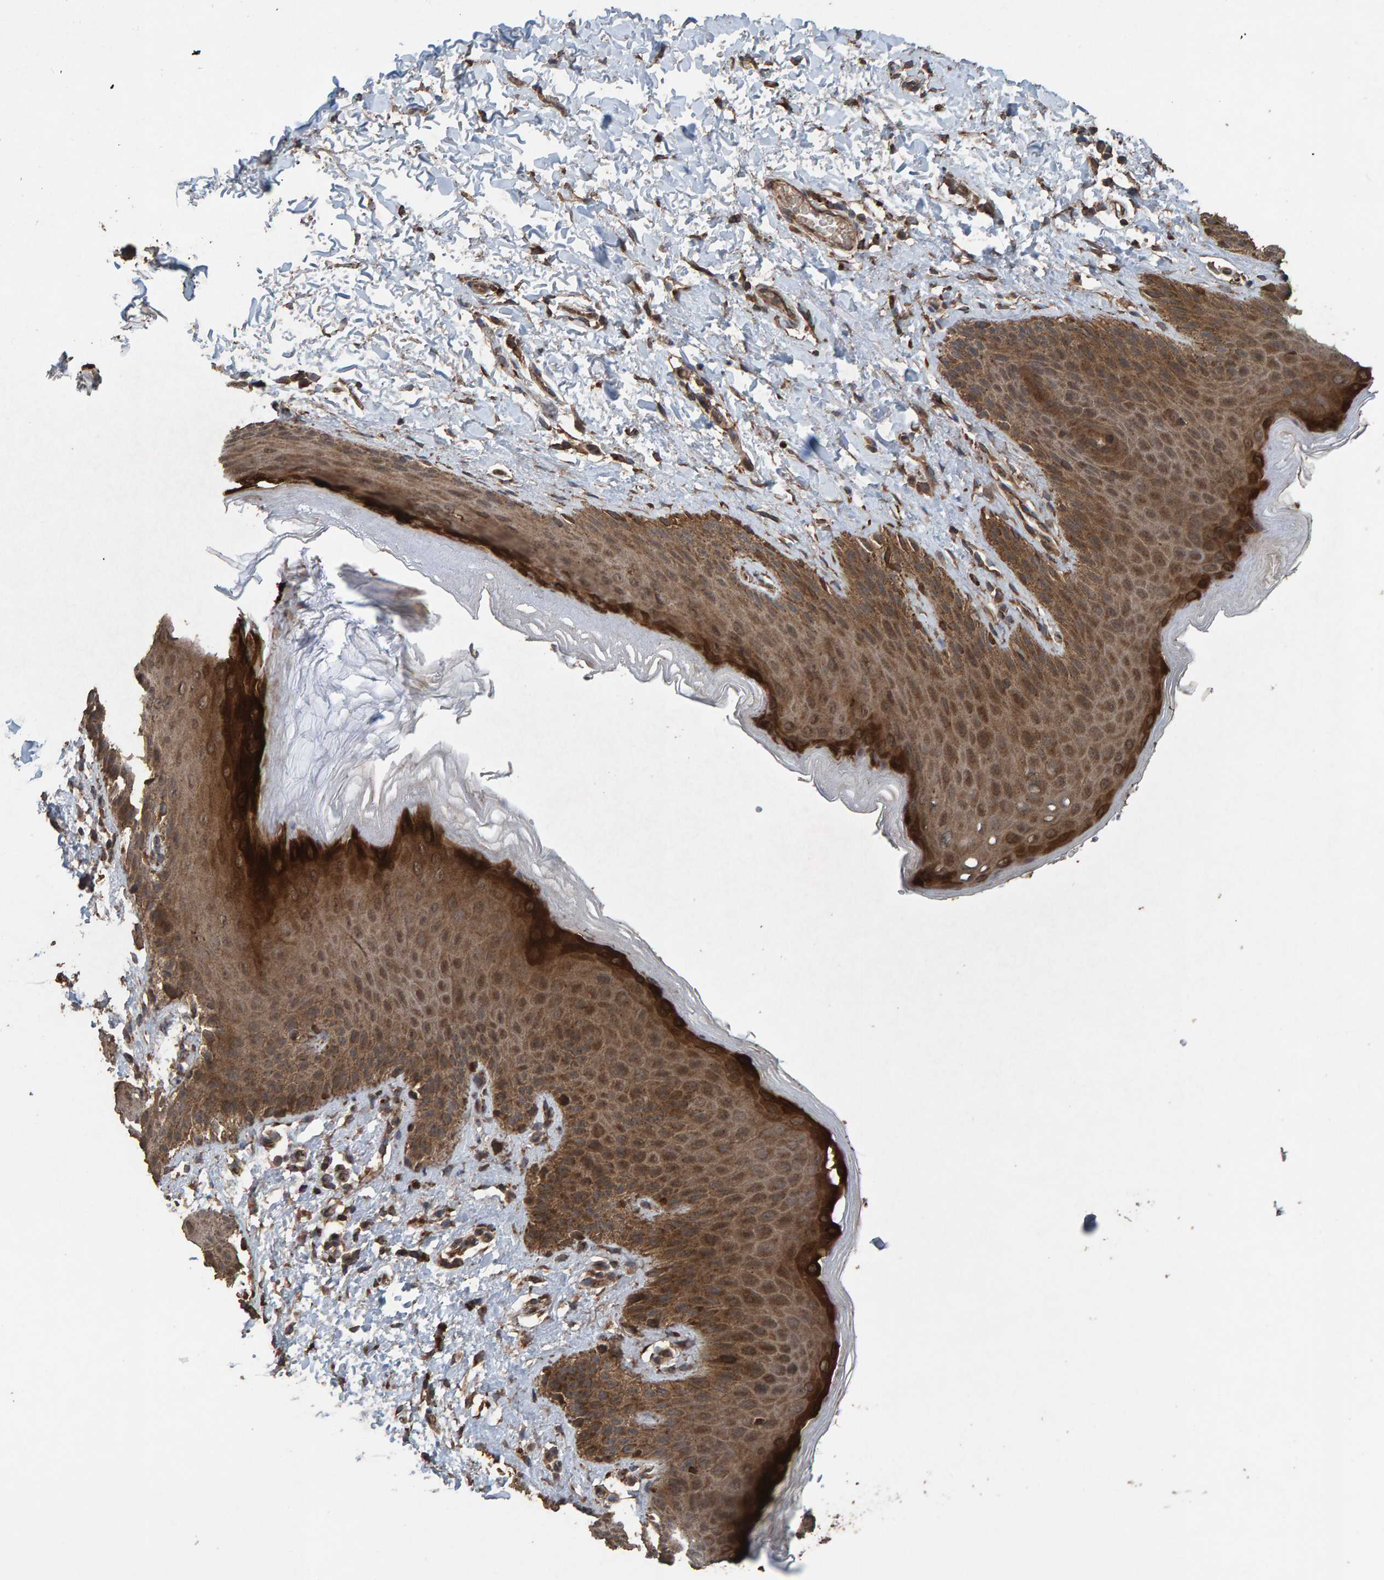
{"staining": {"intensity": "moderate", "quantity": ">75%", "location": "cytoplasmic/membranous"}, "tissue": "skin", "cell_type": "Epidermal cells", "image_type": "normal", "snomed": [{"axis": "morphology", "description": "Normal tissue, NOS"}, {"axis": "topography", "description": "Anal"}, {"axis": "topography", "description": "Peripheral nerve tissue"}], "caption": "Epidermal cells show moderate cytoplasmic/membranous expression in about >75% of cells in benign skin. (DAB IHC with brightfield microscopy, high magnification).", "gene": "DUS1L", "patient": {"sex": "male", "age": 44}}